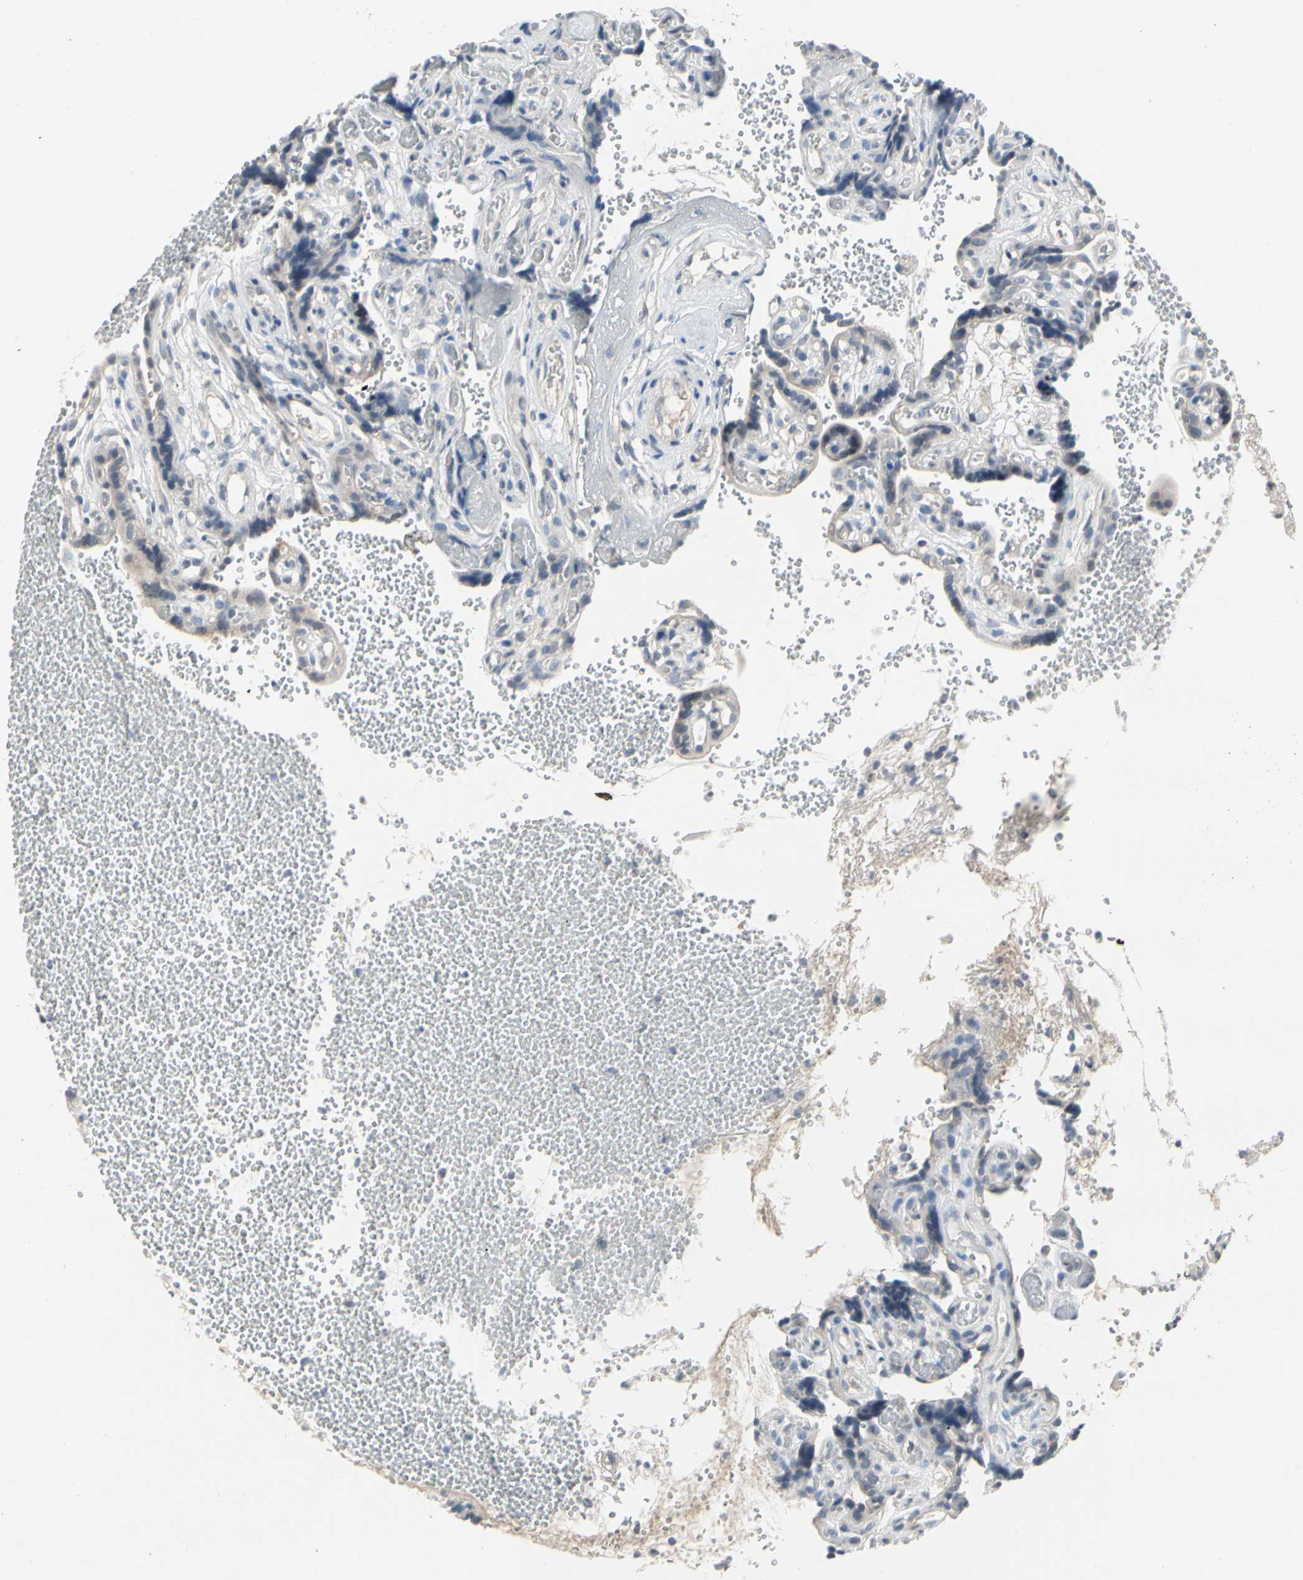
{"staining": {"intensity": "weak", "quantity": ">75%", "location": "cytoplasmic/membranous"}, "tissue": "placenta", "cell_type": "Decidual cells", "image_type": "normal", "snomed": [{"axis": "morphology", "description": "Normal tissue, NOS"}, {"axis": "topography", "description": "Placenta"}], "caption": "IHC (DAB (3,3'-diaminobenzidine)) staining of normal placenta demonstrates weak cytoplasmic/membranous protein expression in approximately >75% of decidual cells.", "gene": "SV2A", "patient": {"sex": "female", "age": 30}}